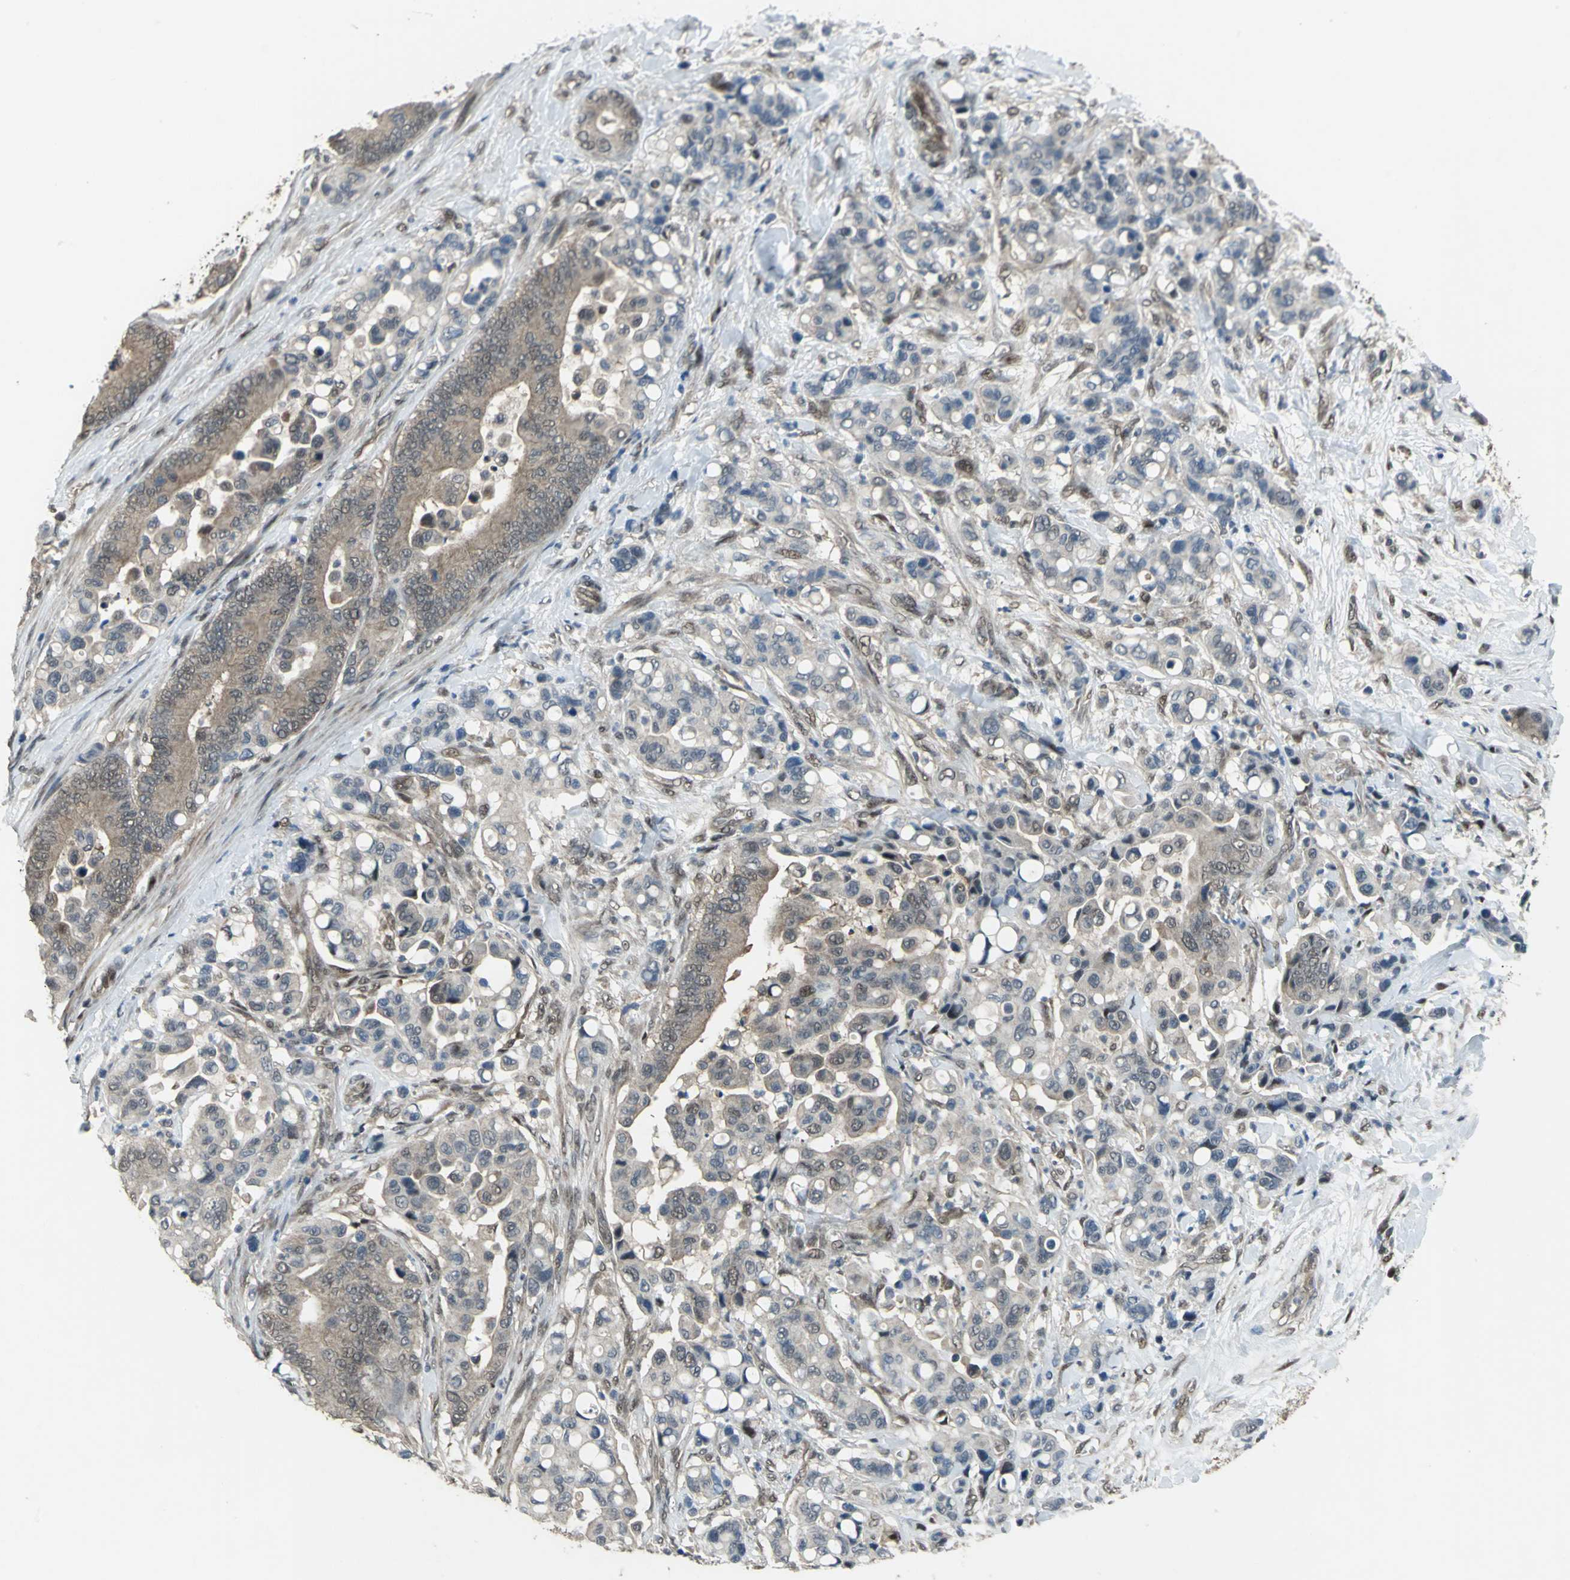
{"staining": {"intensity": "weak", "quantity": ">75%", "location": "cytoplasmic/membranous,nuclear"}, "tissue": "colorectal cancer", "cell_type": "Tumor cells", "image_type": "cancer", "snomed": [{"axis": "morphology", "description": "Normal tissue, NOS"}, {"axis": "morphology", "description": "Adenocarcinoma, NOS"}, {"axis": "topography", "description": "Colon"}], "caption": "Colorectal cancer (adenocarcinoma) was stained to show a protein in brown. There is low levels of weak cytoplasmic/membranous and nuclear positivity in approximately >75% of tumor cells. The protein of interest is stained brown, and the nuclei are stained in blue (DAB IHC with brightfield microscopy, high magnification).", "gene": "COPS5", "patient": {"sex": "male", "age": 82}}